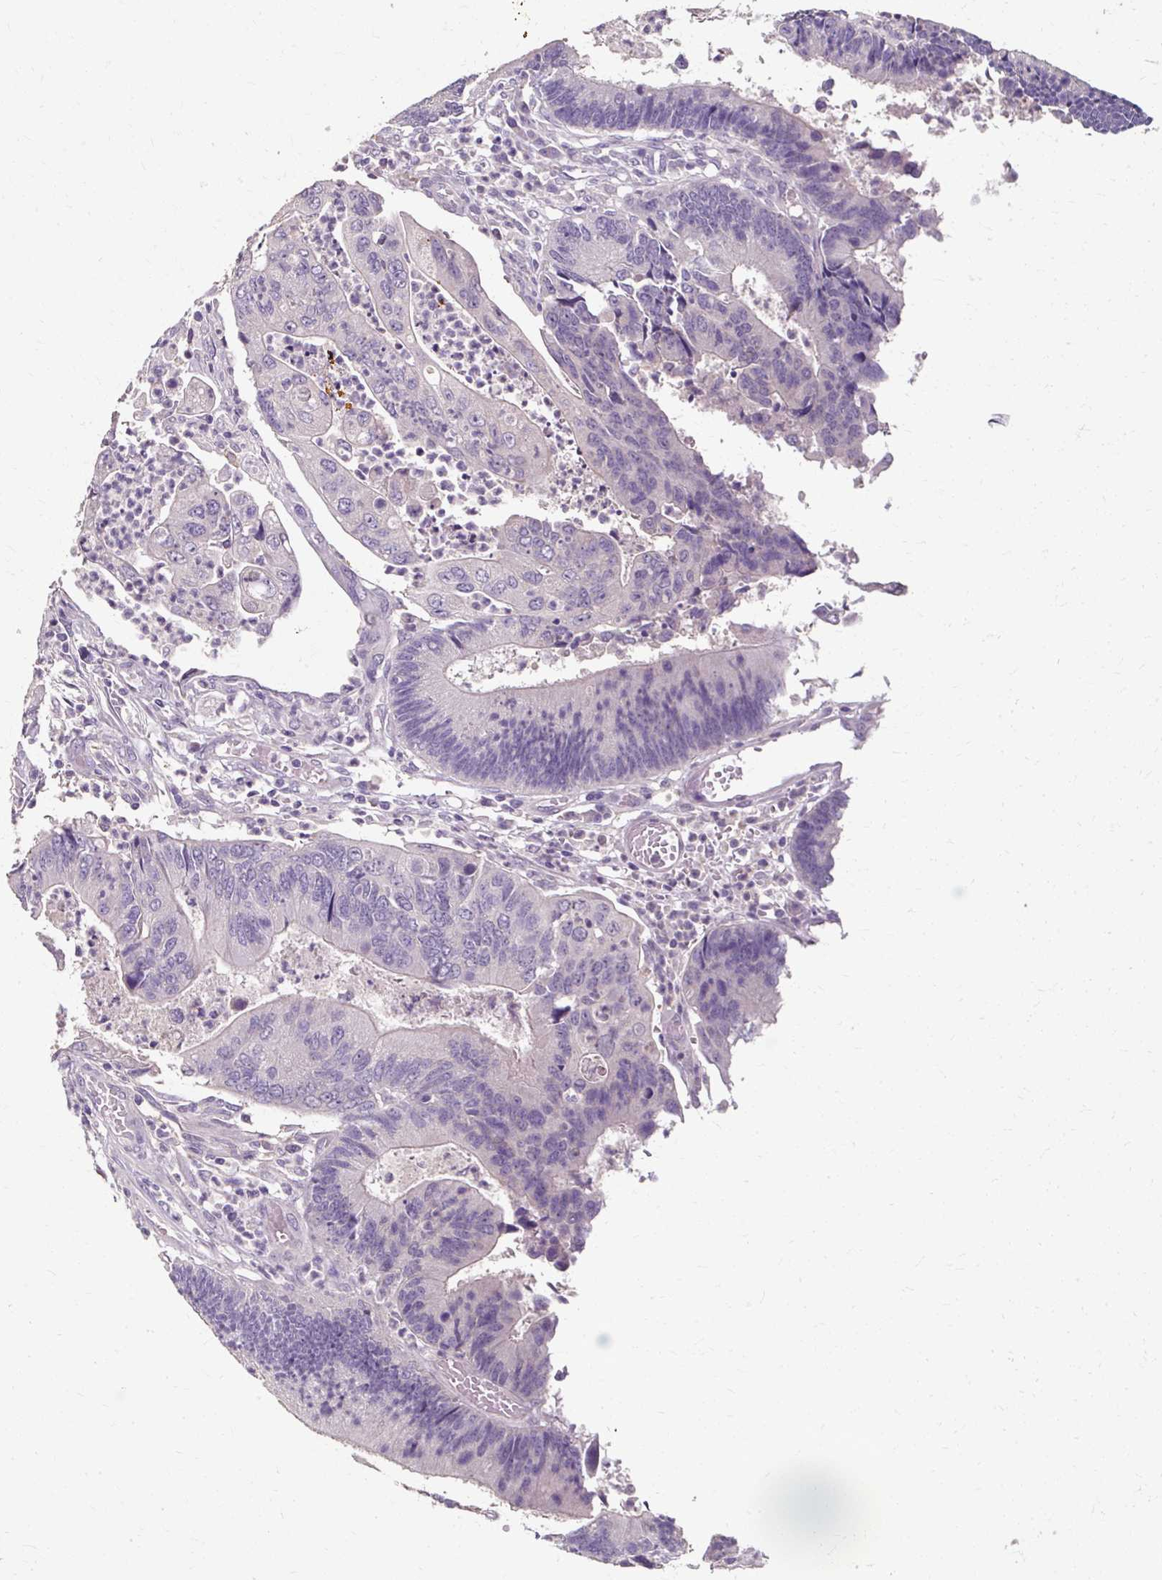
{"staining": {"intensity": "negative", "quantity": "none", "location": "none"}, "tissue": "colorectal cancer", "cell_type": "Tumor cells", "image_type": "cancer", "snomed": [{"axis": "morphology", "description": "Adenocarcinoma, NOS"}, {"axis": "topography", "description": "Colon"}], "caption": "This micrograph is of colorectal cancer stained with immunohistochemistry (IHC) to label a protein in brown with the nuclei are counter-stained blue. There is no positivity in tumor cells.", "gene": "KLHL24", "patient": {"sex": "female", "age": 67}}